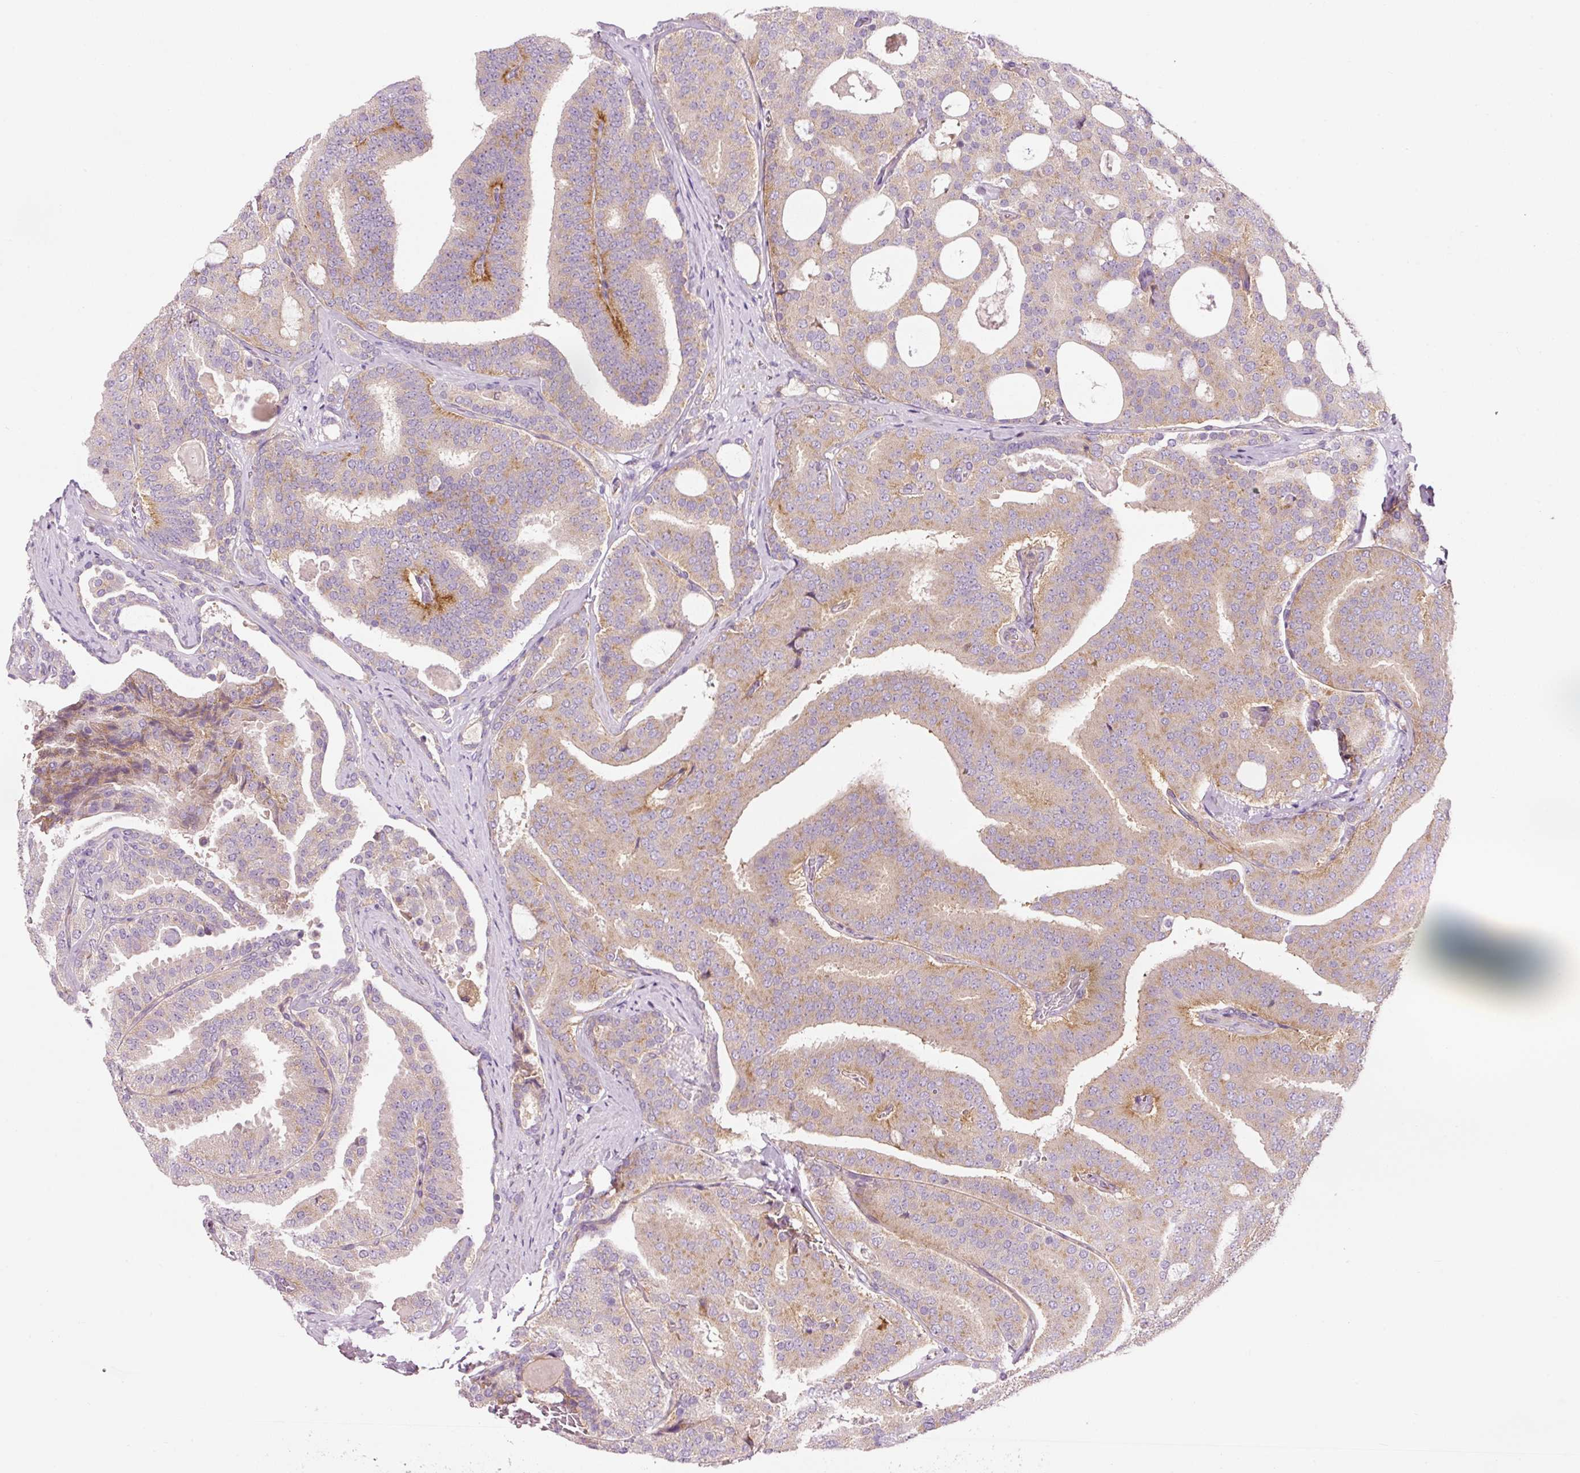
{"staining": {"intensity": "weak", "quantity": ">75%", "location": "cytoplasmic/membranous"}, "tissue": "prostate cancer", "cell_type": "Tumor cells", "image_type": "cancer", "snomed": [{"axis": "morphology", "description": "Adenocarcinoma, High grade"}, {"axis": "topography", "description": "Prostate"}], "caption": "Brown immunohistochemical staining in high-grade adenocarcinoma (prostate) displays weak cytoplasmic/membranous positivity in about >75% of tumor cells. The protein is shown in brown color, while the nuclei are stained blue.", "gene": "NAPA", "patient": {"sex": "male", "age": 65}}